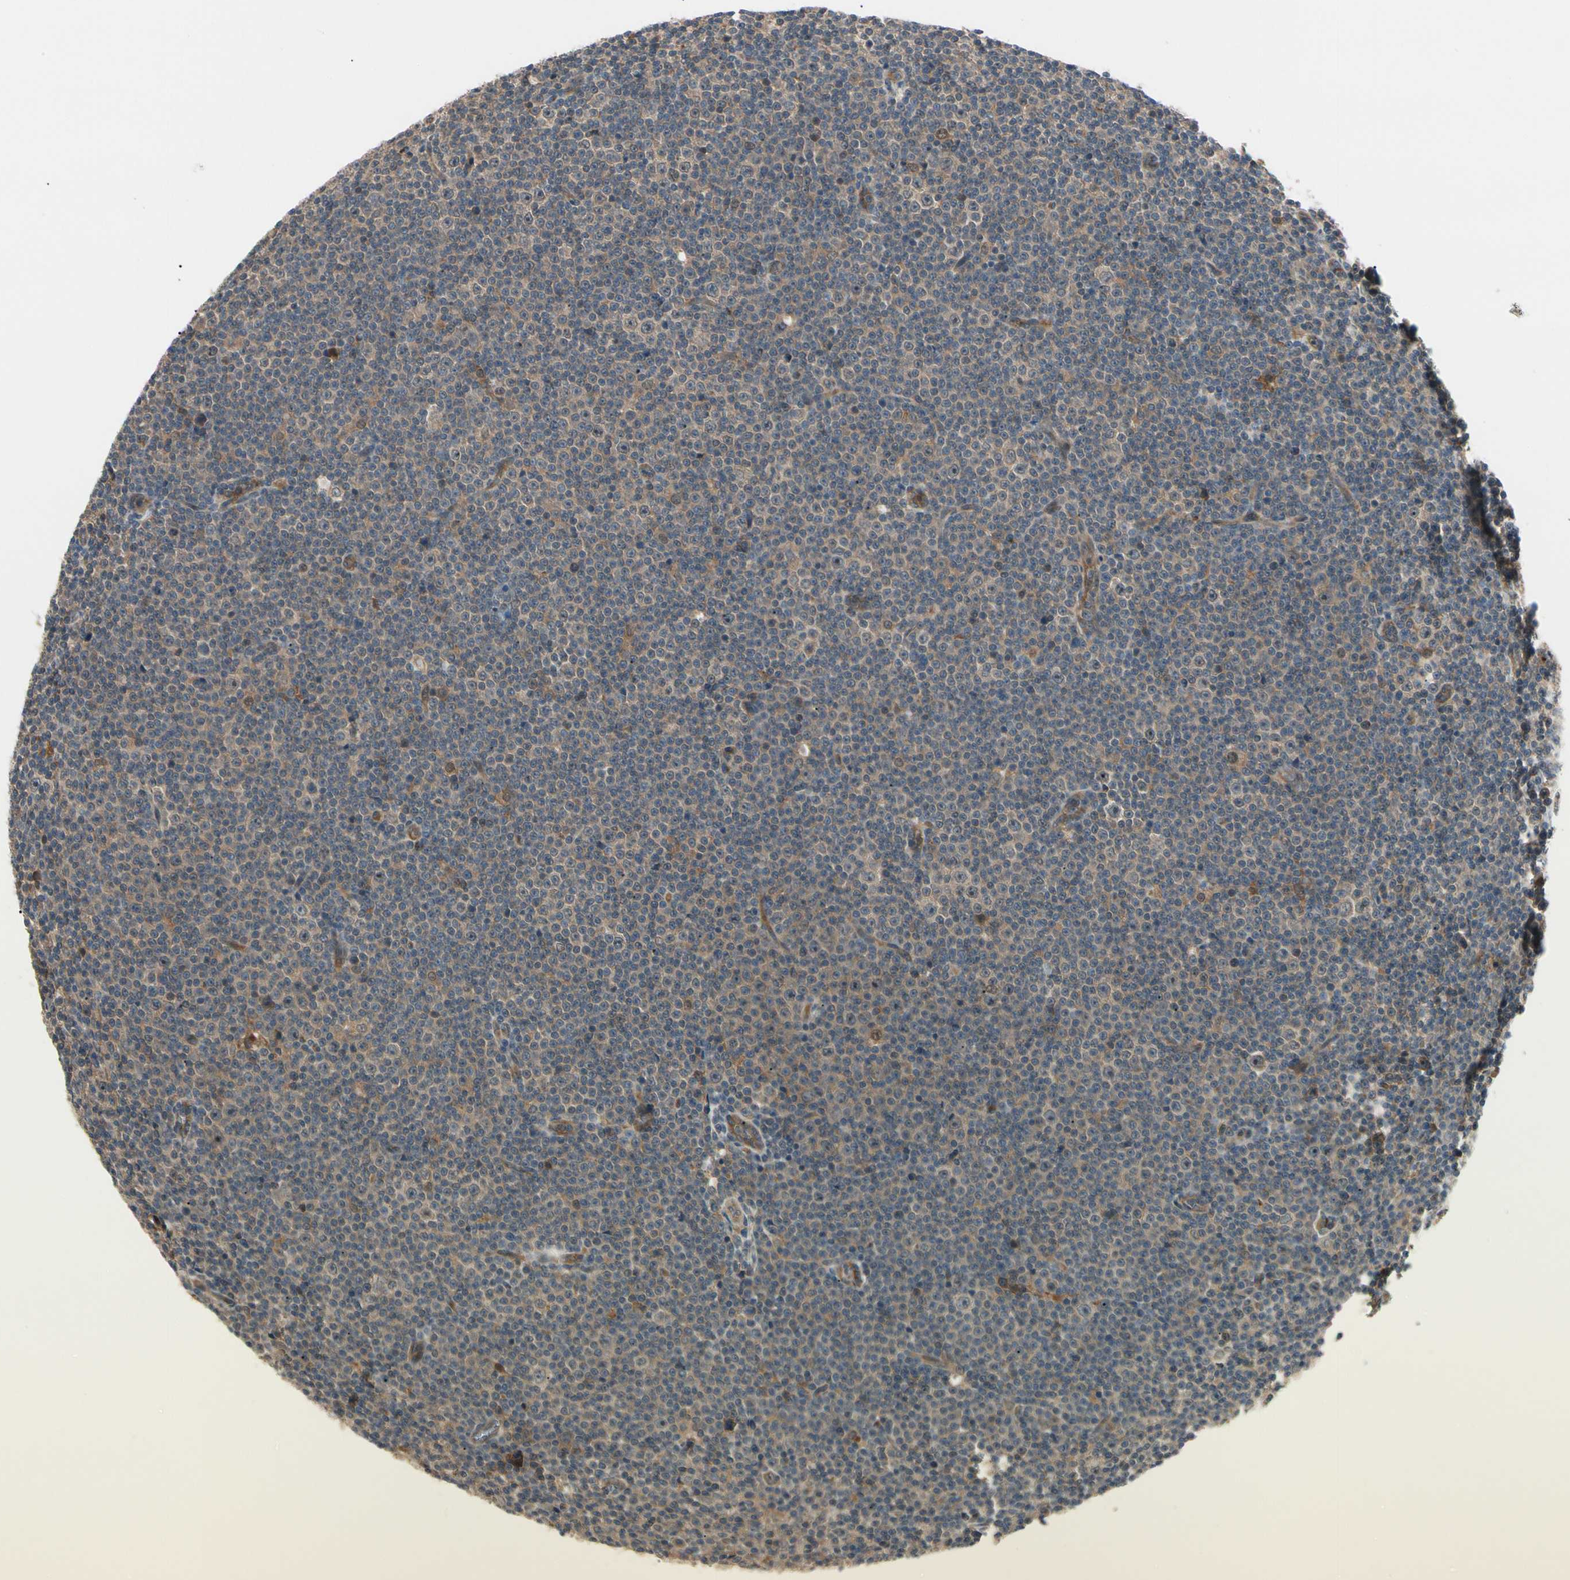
{"staining": {"intensity": "moderate", "quantity": ">75%", "location": "cytoplasmic/membranous"}, "tissue": "lymphoma", "cell_type": "Tumor cells", "image_type": "cancer", "snomed": [{"axis": "morphology", "description": "Malignant lymphoma, non-Hodgkin's type, Low grade"}, {"axis": "topography", "description": "Lymph node"}], "caption": "DAB (3,3'-diaminobenzidine) immunohistochemical staining of human malignant lymphoma, non-Hodgkin's type (low-grade) exhibits moderate cytoplasmic/membranous protein expression in approximately >75% of tumor cells.", "gene": "RNF14", "patient": {"sex": "female", "age": 67}}